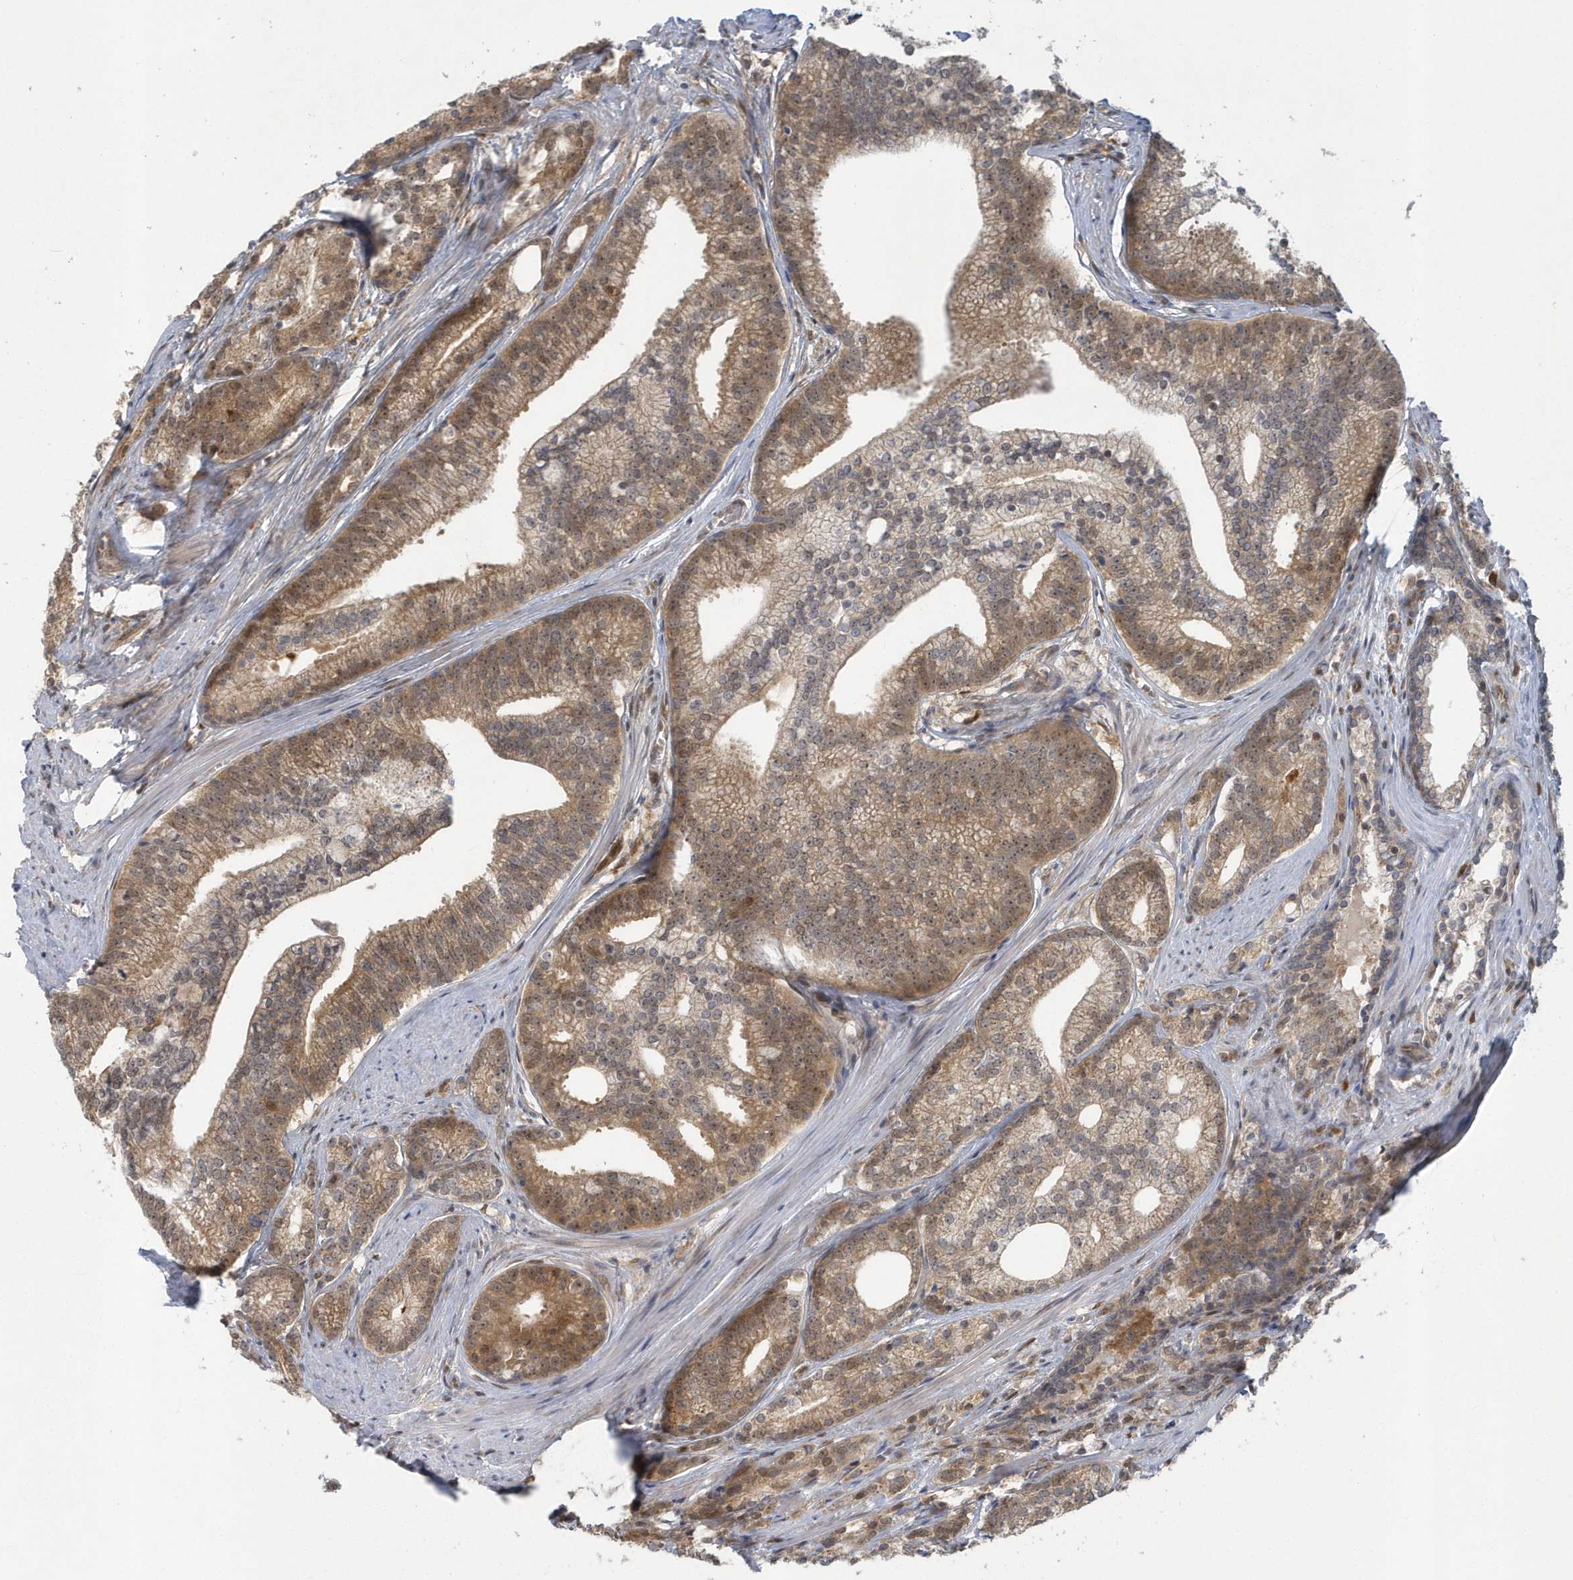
{"staining": {"intensity": "moderate", "quantity": ">75%", "location": "cytoplasmic/membranous"}, "tissue": "prostate cancer", "cell_type": "Tumor cells", "image_type": "cancer", "snomed": [{"axis": "morphology", "description": "Adenocarcinoma, Low grade"}, {"axis": "topography", "description": "Prostate"}], "caption": "A medium amount of moderate cytoplasmic/membranous staining is identified in about >75% of tumor cells in prostate cancer (adenocarcinoma (low-grade)) tissue. (brown staining indicates protein expression, while blue staining denotes nuclei).", "gene": "ATG4A", "patient": {"sex": "male", "age": 71}}